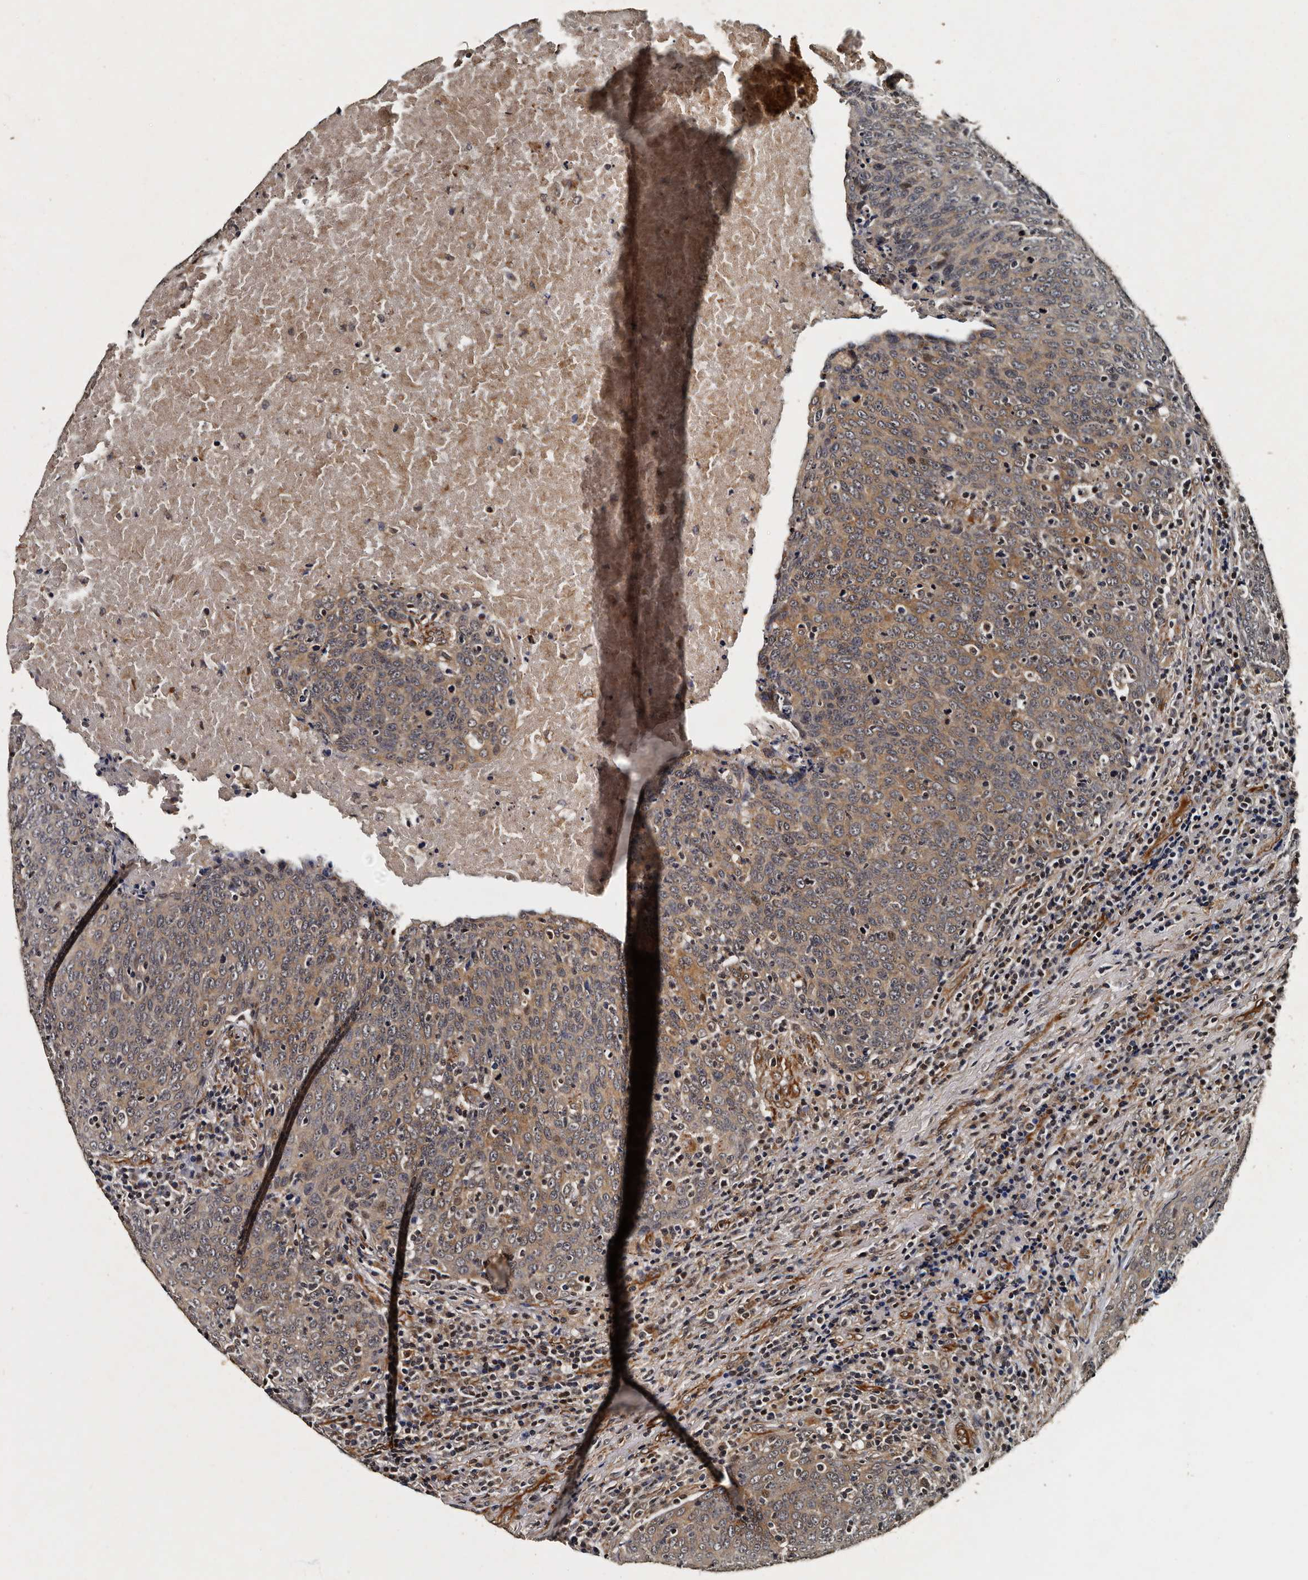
{"staining": {"intensity": "moderate", "quantity": "25%-75%", "location": "cytoplasmic/membranous"}, "tissue": "head and neck cancer", "cell_type": "Tumor cells", "image_type": "cancer", "snomed": [{"axis": "morphology", "description": "Squamous cell carcinoma, NOS"}, {"axis": "morphology", "description": "Squamous cell carcinoma, metastatic, NOS"}, {"axis": "topography", "description": "Lymph node"}, {"axis": "topography", "description": "Head-Neck"}], "caption": "Tumor cells show medium levels of moderate cytoplasmic/membranous positivity in approximately 25%-75% of cells in head and neck squamous cell carcinoma.", "gene": "CPNE3", "patient": {"sex": "male", "age": 62}}